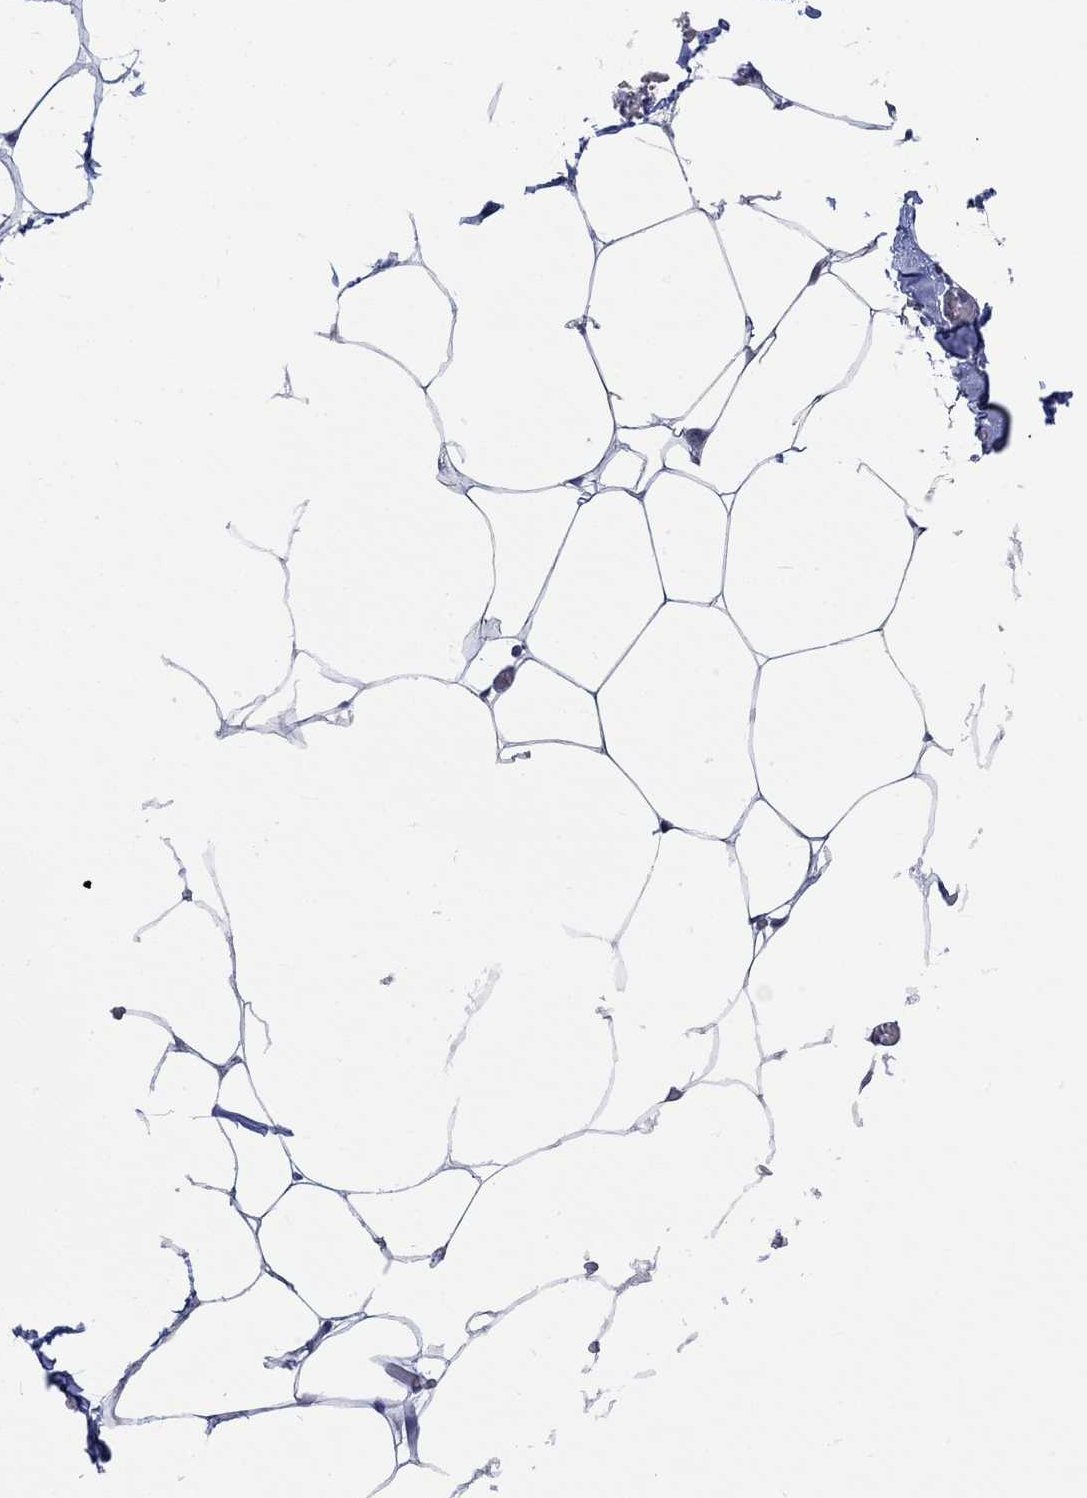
{"staining": {"intensity": "negative", "quantity": "none", "location": "none"}, "tissue": "adipose tissue", "cell_type": "Adipocytes", "image_type": "normal", "snomed": [{"axis": "morphology", "description": "Normal tissue, NOS"}, {"axis": "topography", "description": "Adipose tissue"}], "caption": "A micrograph of adipose tissue stained for a protein demonstrates no brown staining in adipocytes. Nuclei are stained in blue.", "gene": "WASF1", "patient": {"sex": "male", "age": 57}}